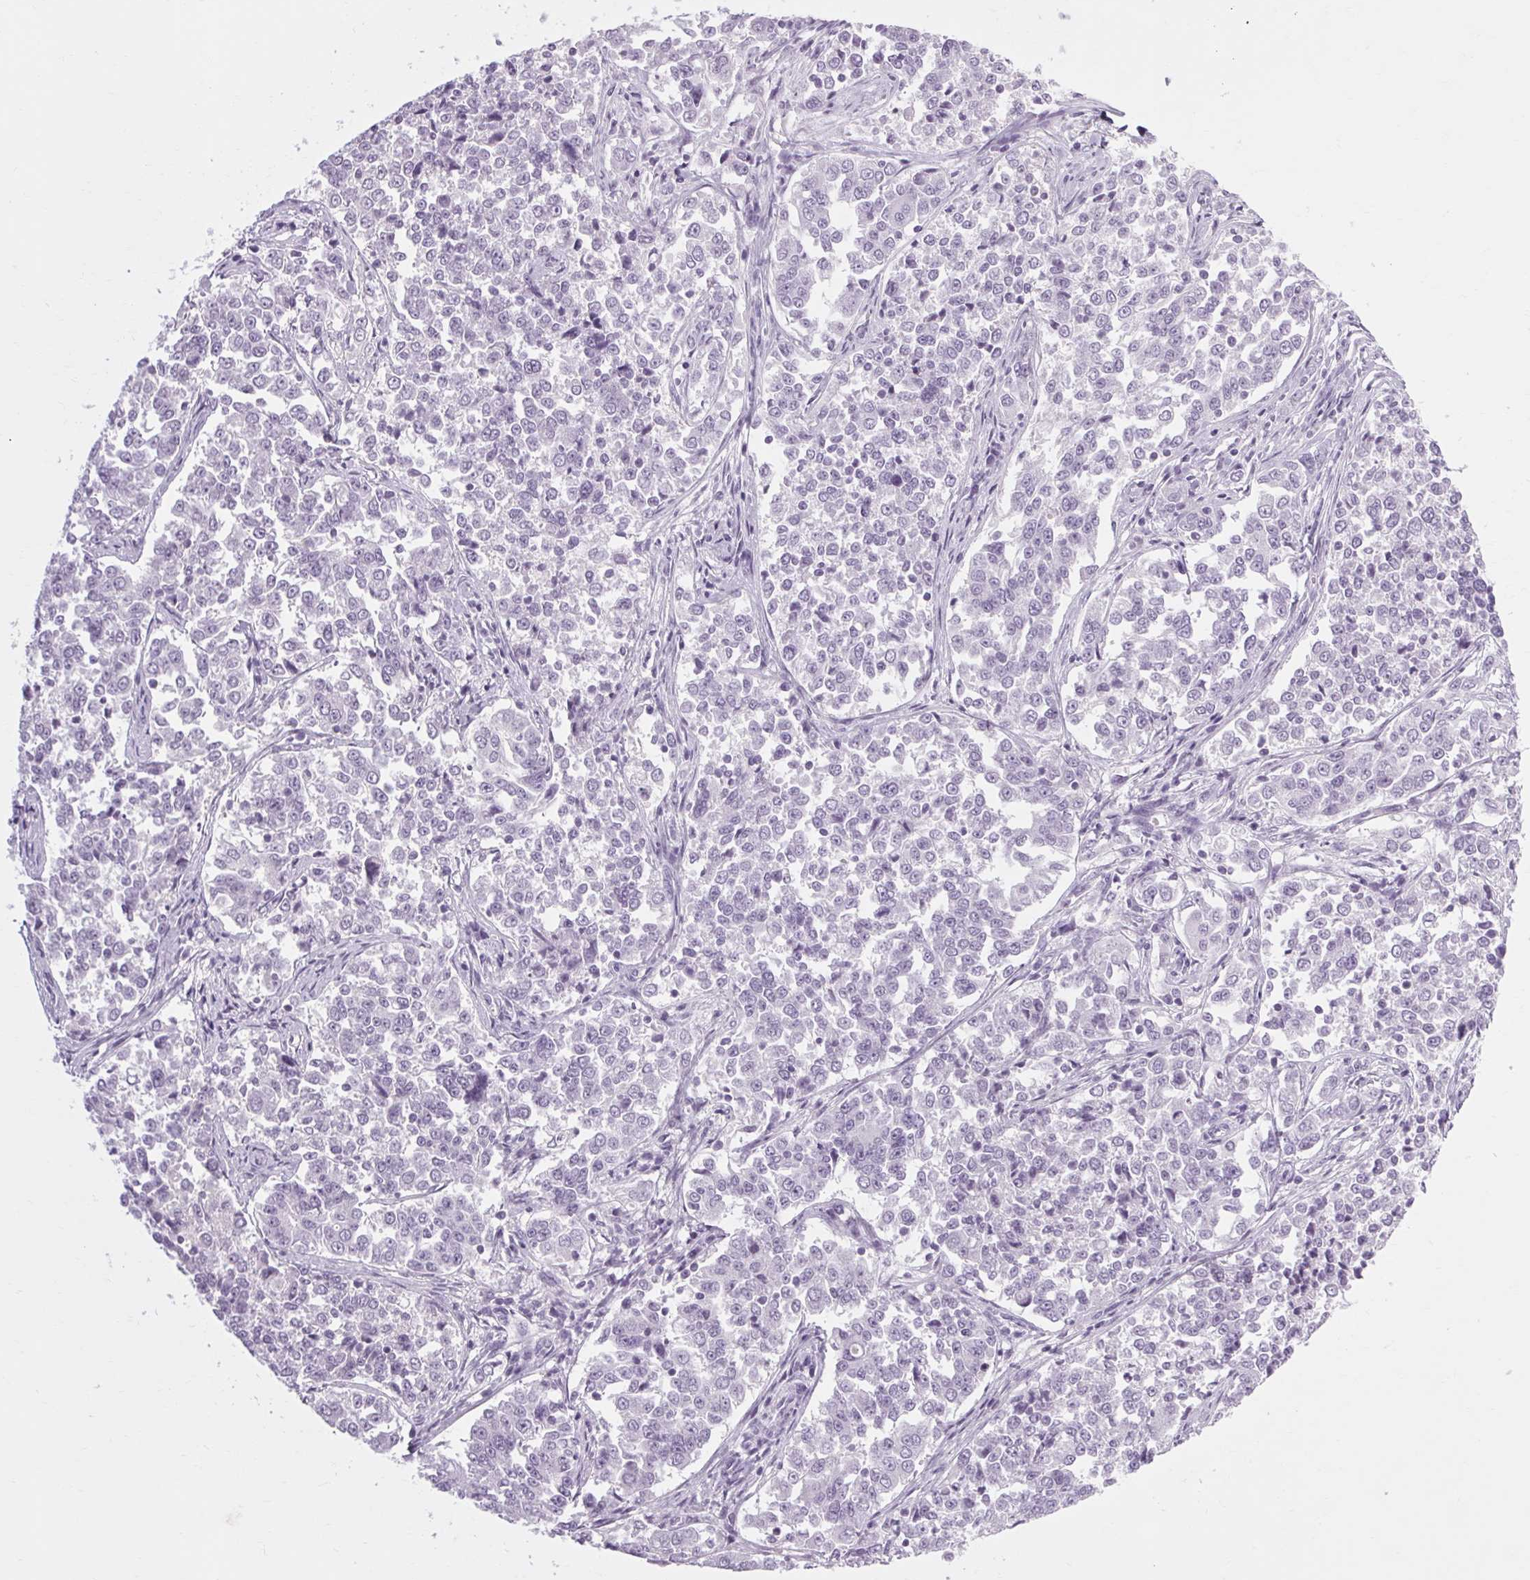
{"staining": {"intensity": "negative", "quantity": "none", "location": "none"}, "tissue": "endometrial cancer", "cell_type": "Tumor cells", "image_type": "cancer", "snomed": [{"axis": "morphology", "description": "Adenocarcinoma, NOS"}, {"axis": "topography", "description": "Endometrium"}], "caption": "Histopathology image shows no significant protein positivity in tumor cells of adenocarcinoma (endometrial).", "gene": "POMC", "patient": {"sex": "female", "age": 43}}